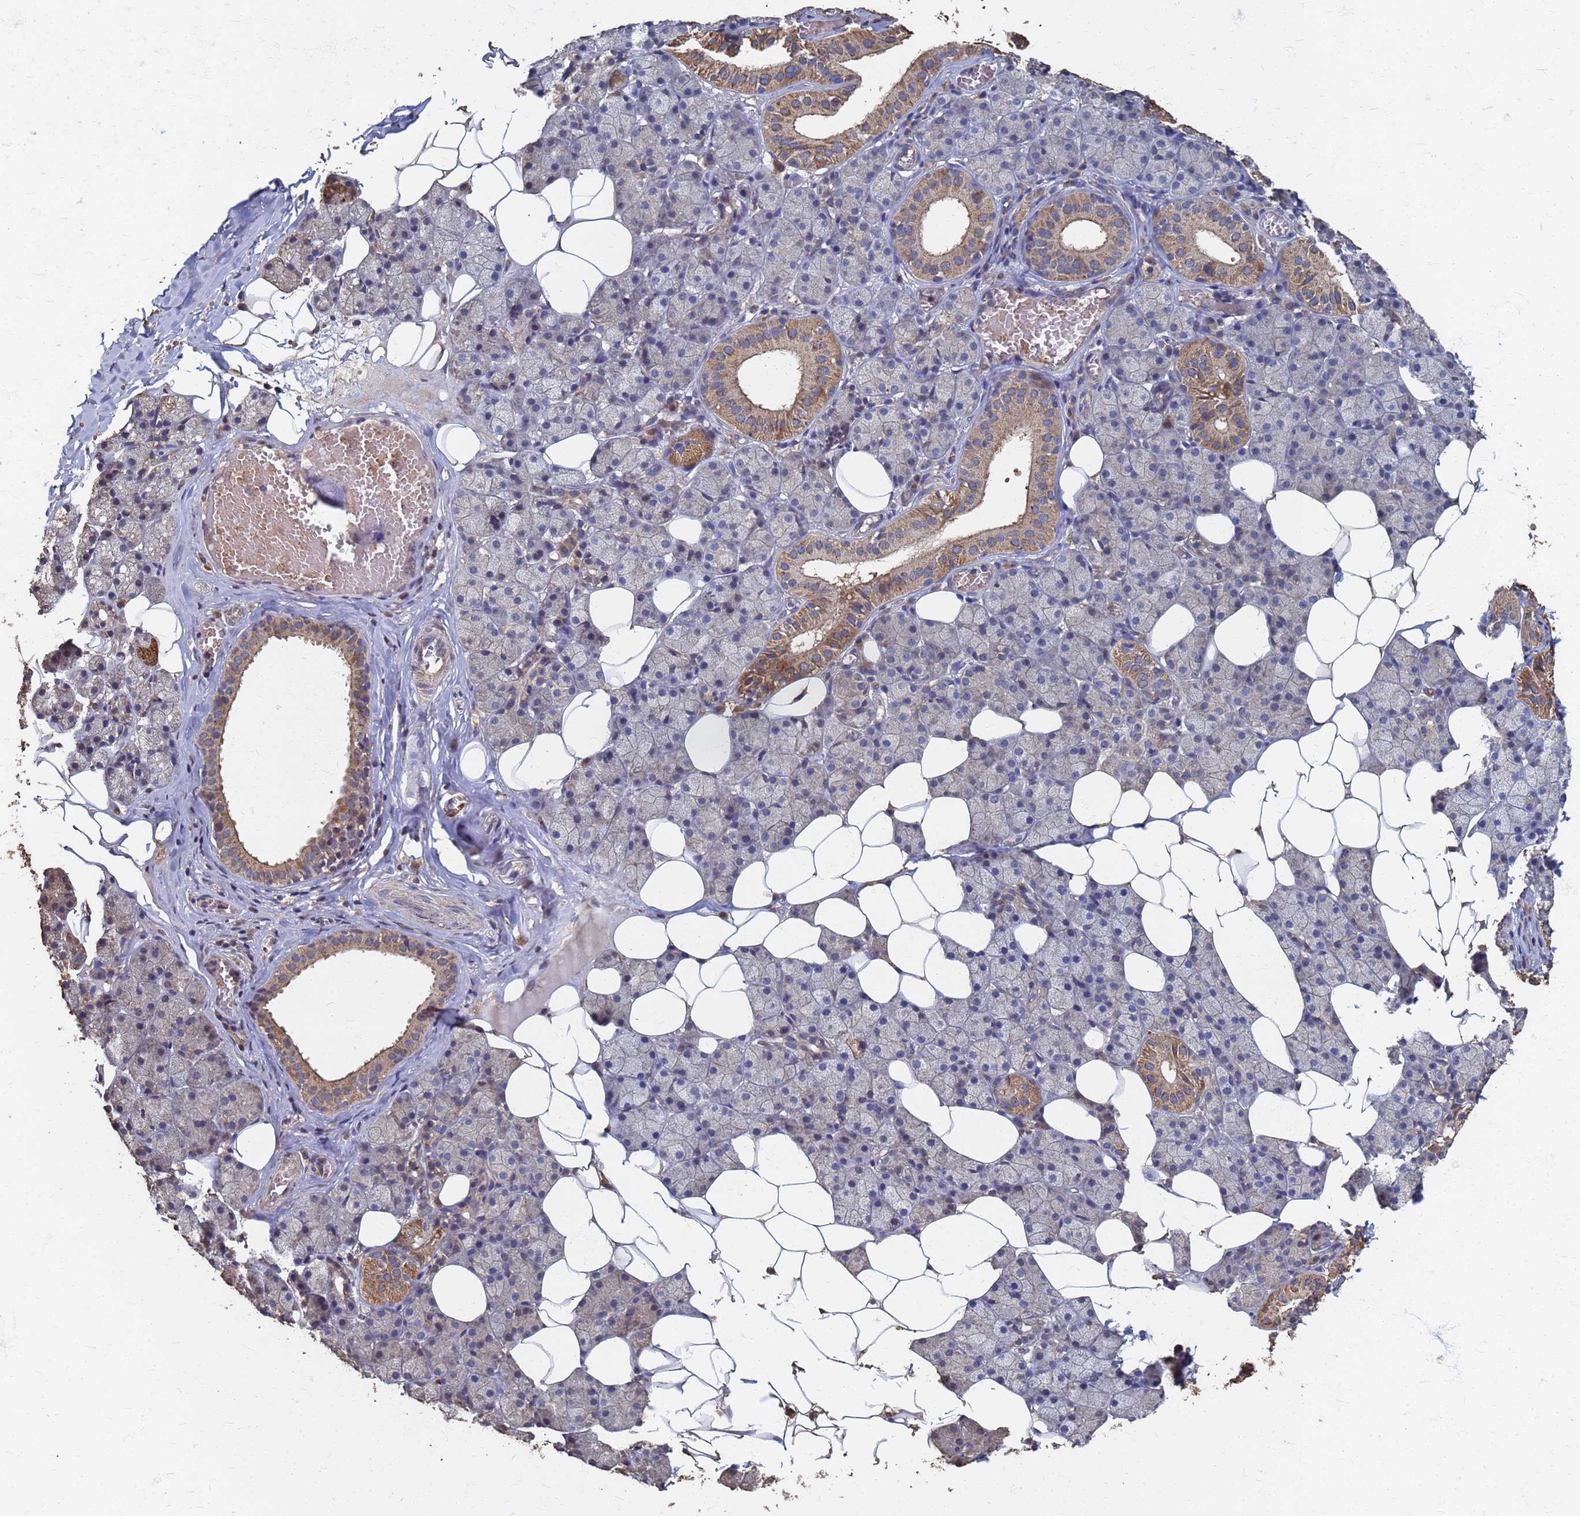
{"staining": {"intensity": "moderate", "quantity": "<25%", "location": "cytoplasmic/membranous"}, "tissue": "salivary gland", "cell_type": "Glandular cells", "image_type": "normal", "snomed": [{"axis": "morphology", "description": "Normal tissue, NOS"}, {"axis": "topography", "description": "Salivary gland"}], "caption": "This is a micrograph of immunohistochemistry (IHC) staining of unremarkable salivary gland, which shows moderate positivity in the cytoplasmic/membranous of glandular cells.", "gene": "DPH5", "patient": {"sex": "female", "age": 33}}